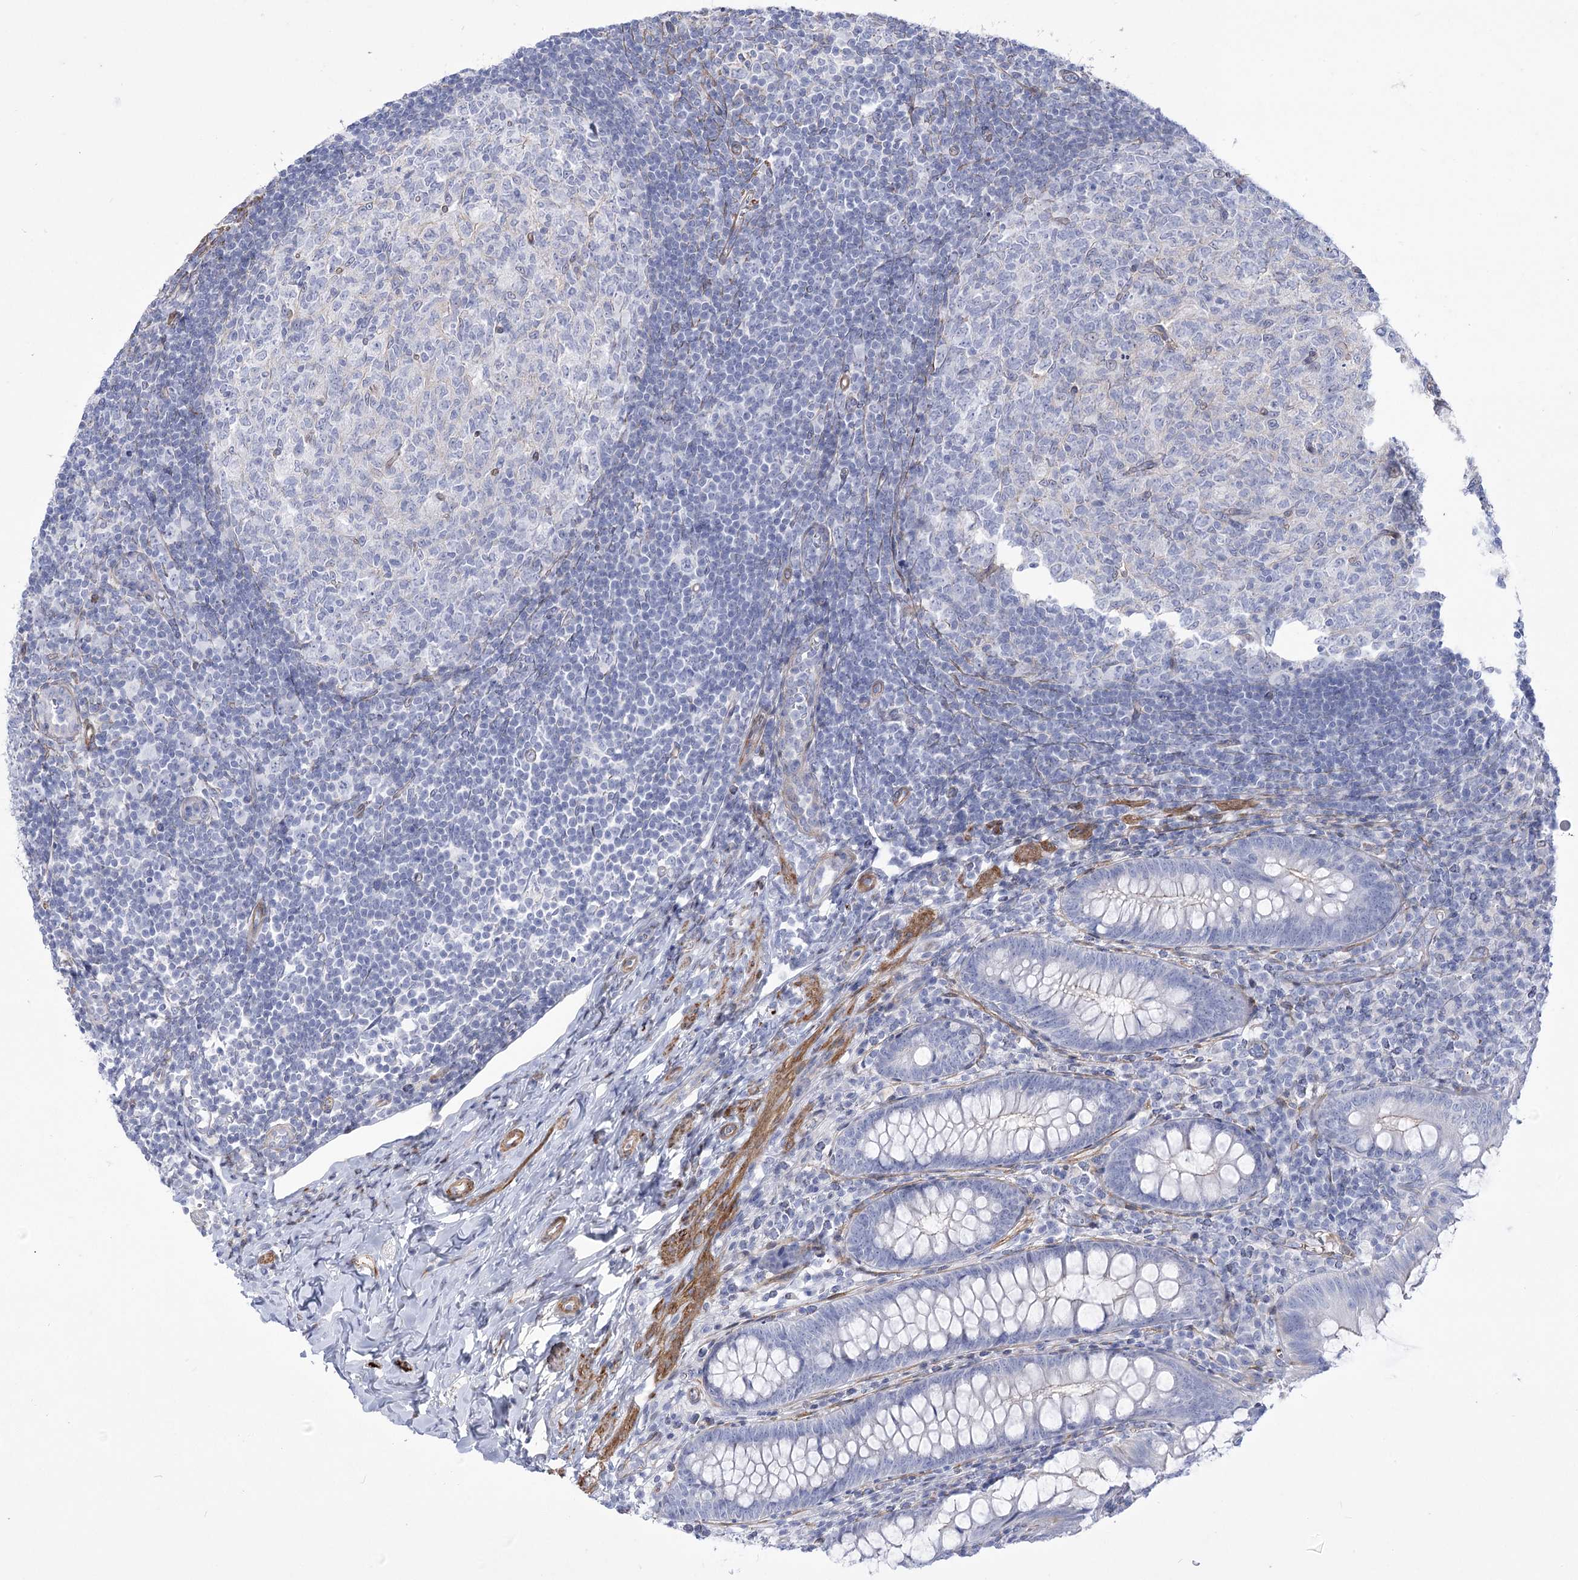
{"staining": {"intensity": "moderate", "quantity": "<25%", "location": "cytoplasmic/membranous"}, "tissue": "appendix", "cell_type": "Glandular cells", "image_type": "normal", "snomed": [{"axis": "morphology", "description": "Normal tissue, NOS"}, {"axis": "topography", "description": "Appendix"}], "caption": "The histopathology image shows a brown stain indicating the presence of a protein in the cytoplasmic/membranous of glandular cells in appendix. Nuclei are stained in blue.", "gene": "ANKRD23", "patient": {"sex": "male", "age": 14}}